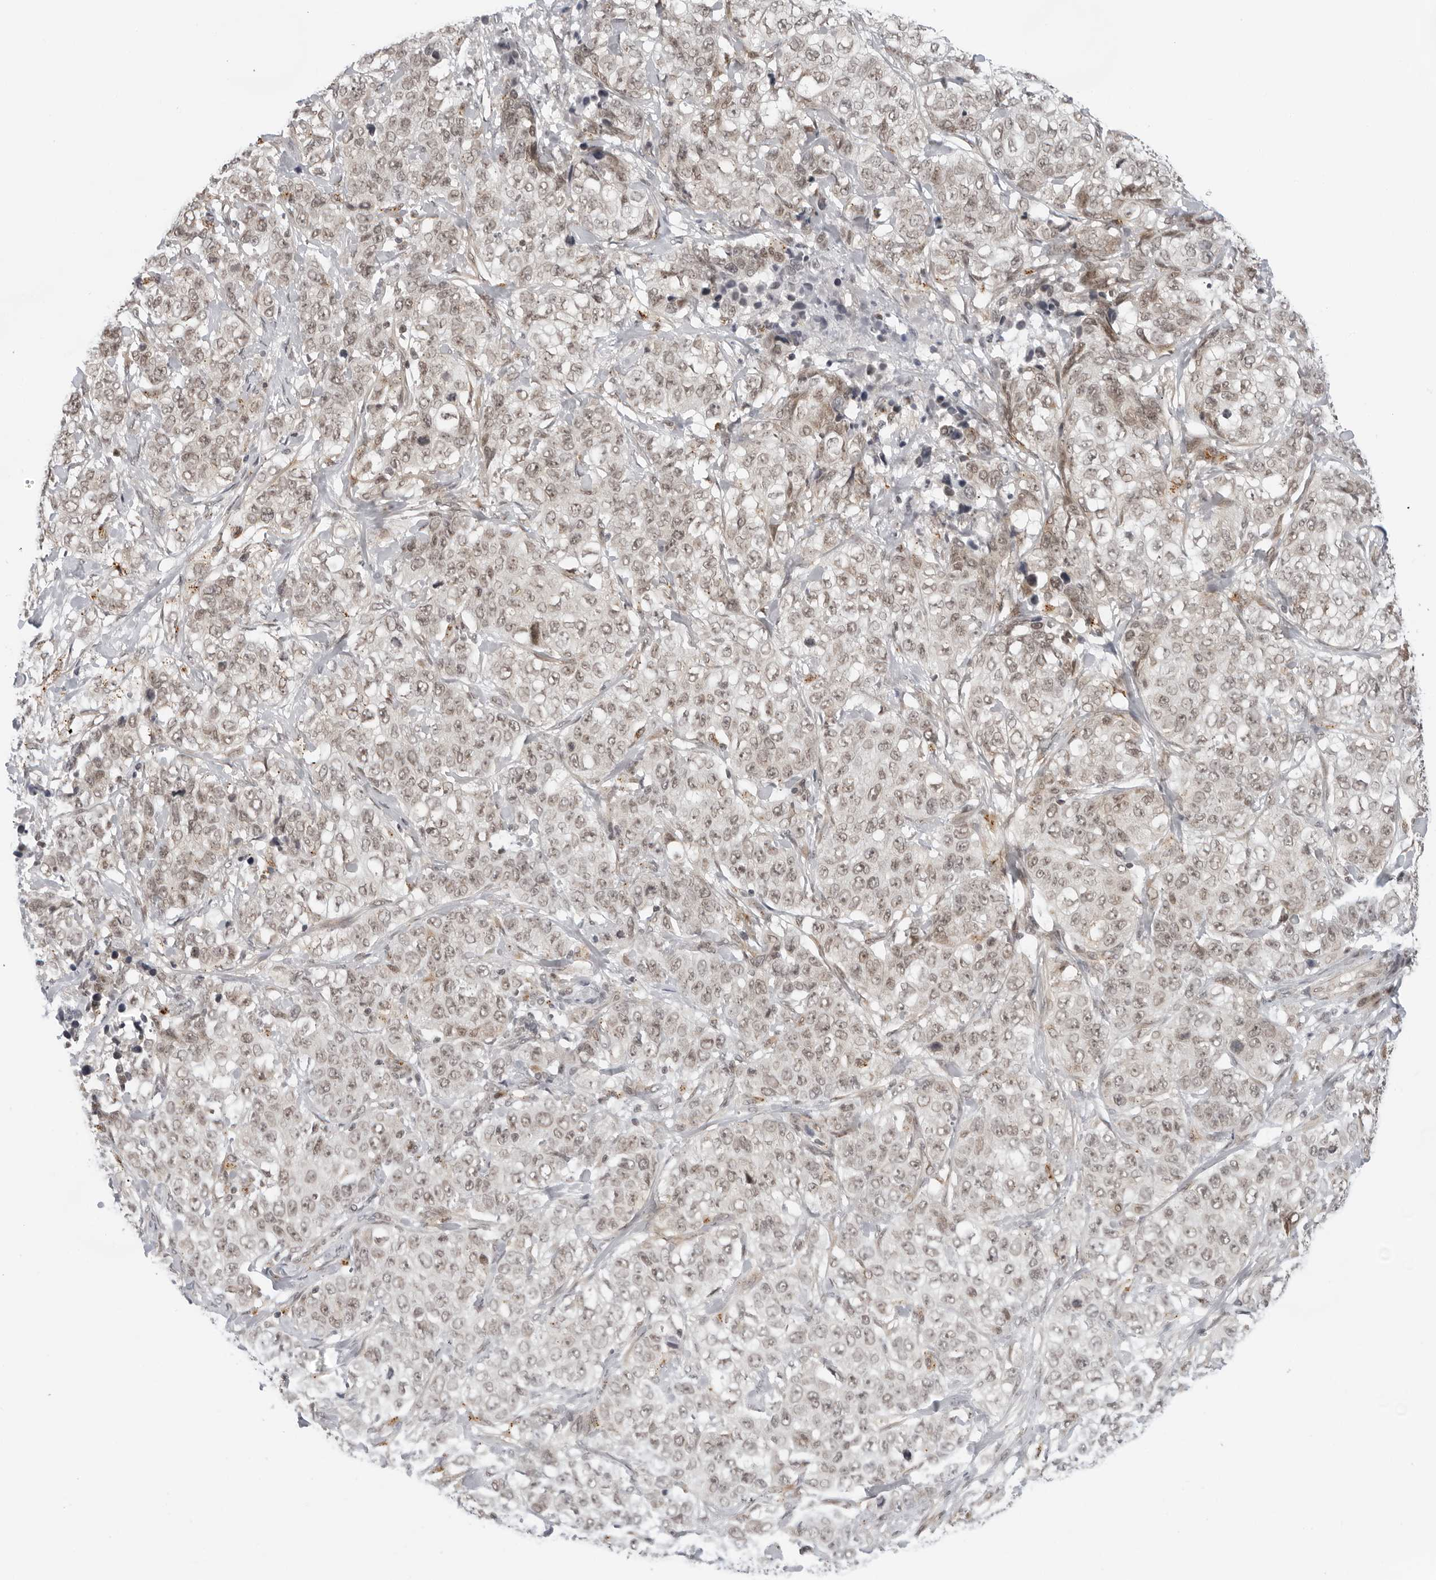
{"staining": {"intensity": "moderate", "quantity": ">75%", "location": "nuclear"}, "tissue": "stomach cancer", "cell_type": "Tumor cells", "image_type": "cancer", "snomed": [{"axis": "morphology", "description": "Adenocarcinoma, NOS"}, {"axis": "topography", "description": "Stomach"}], "caption": "DAB (3,3'-diaminobenzidine) immunohistochemical staining of stomach cancer (adenocarcinoma) displays moderate nuclear protein positivity in approximately >75% of tumor cells.", "gene": "TOX4", "patient": {"sex": "male", "age": 48}}